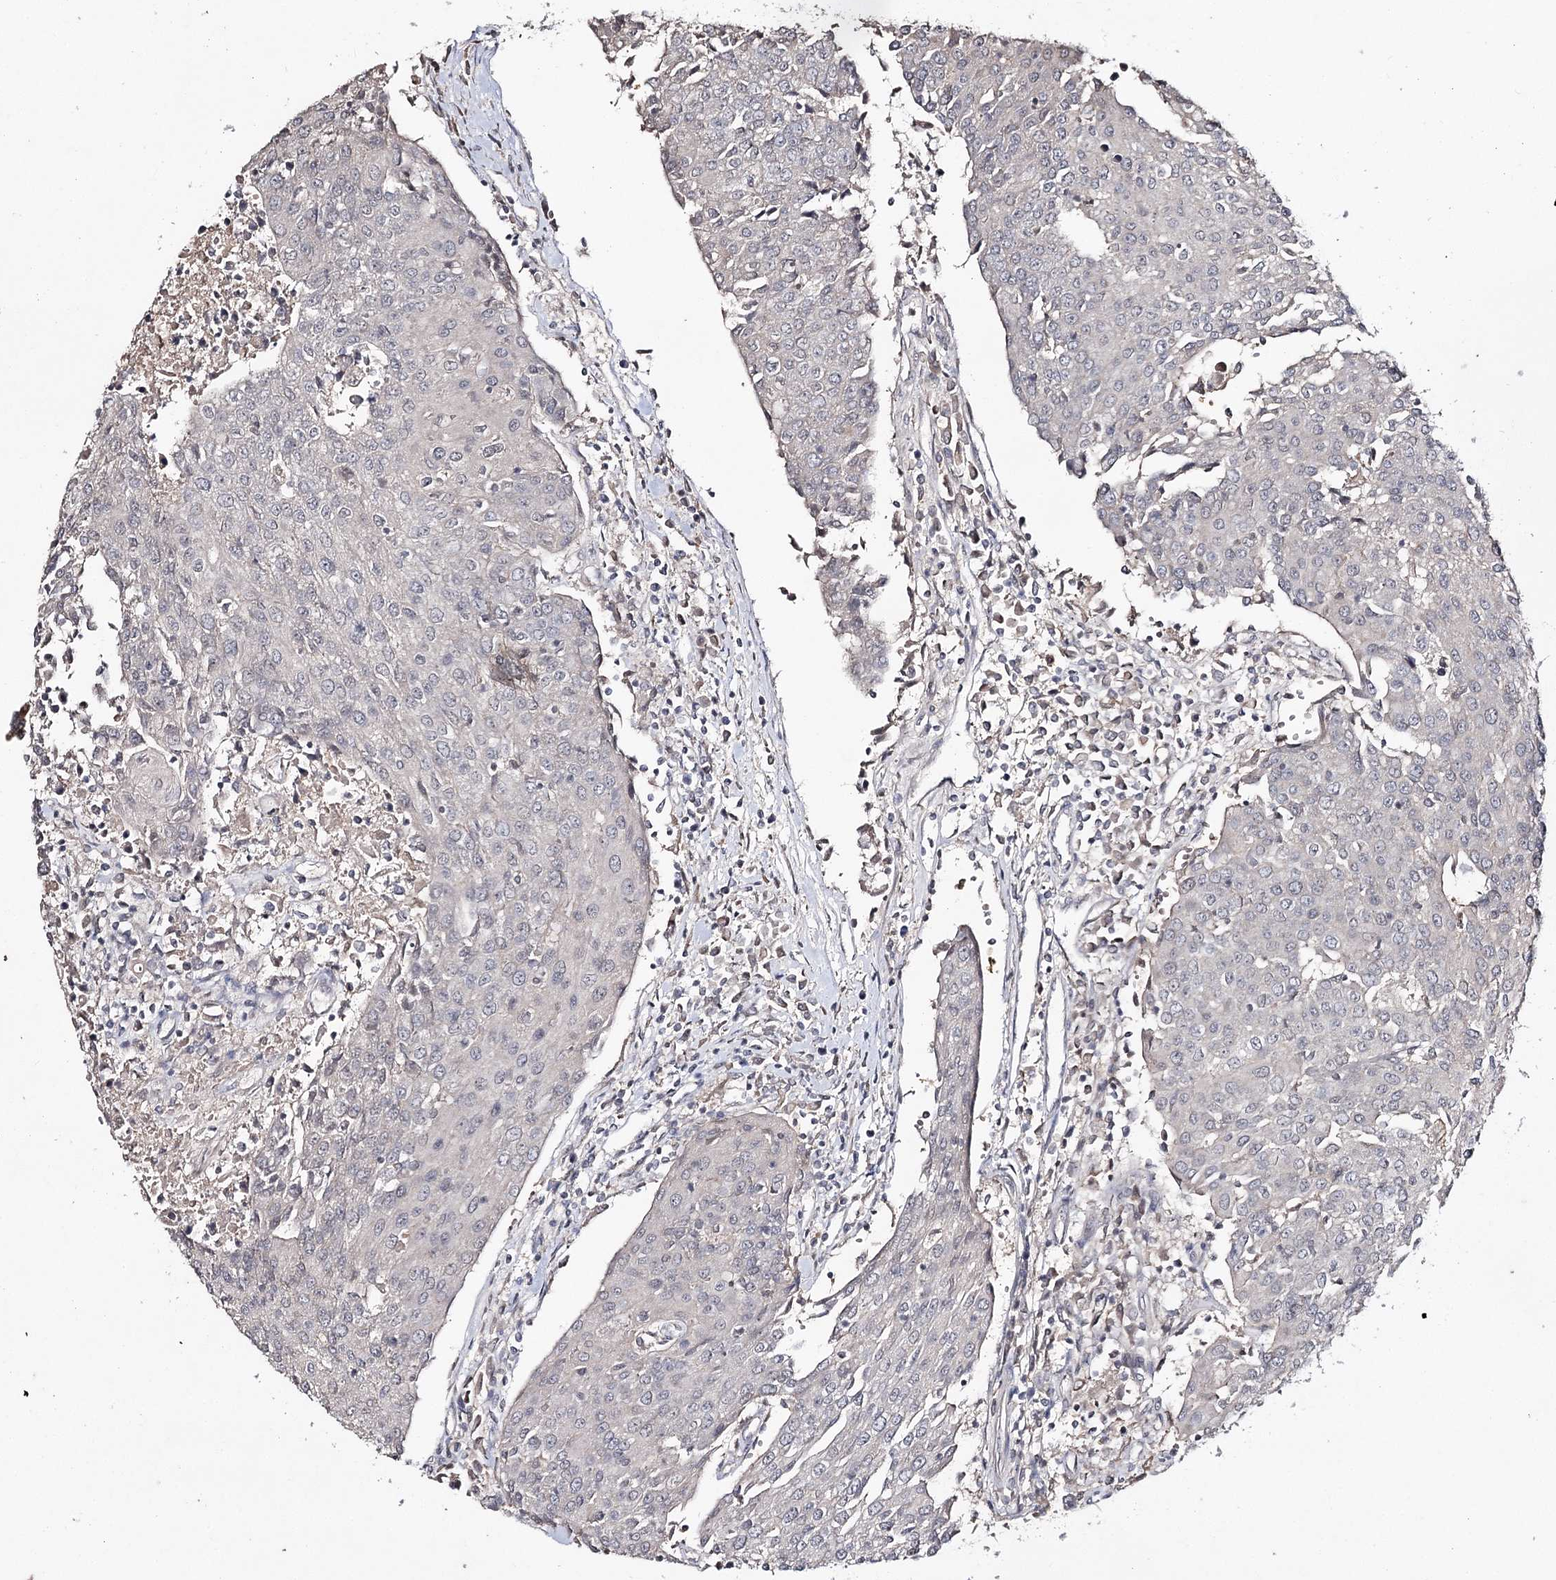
{"staining": {"intensity": "negative", "quantity": "none", "location": "none"}, "tissue": "urothelial cancer", "cell_type": "Tumor cells", "image_type": "cancer", "snomed": [{"axis": "morphology", "description": "Urothelial carcinoma, High grade"}, {"axis": "topography", "description": "Urinary bladder"}], "caption": "DAB (3,3'-diaminobenzidine) immunohistochemical staining of human urothelial cancer reveals no significant expression in tumor cells. (DAB immunohistochemistry visualized using brightfield microscopy, high magnification).", "gene": "SYNGR3", "patient": {"sex": "female", "age": 85}}